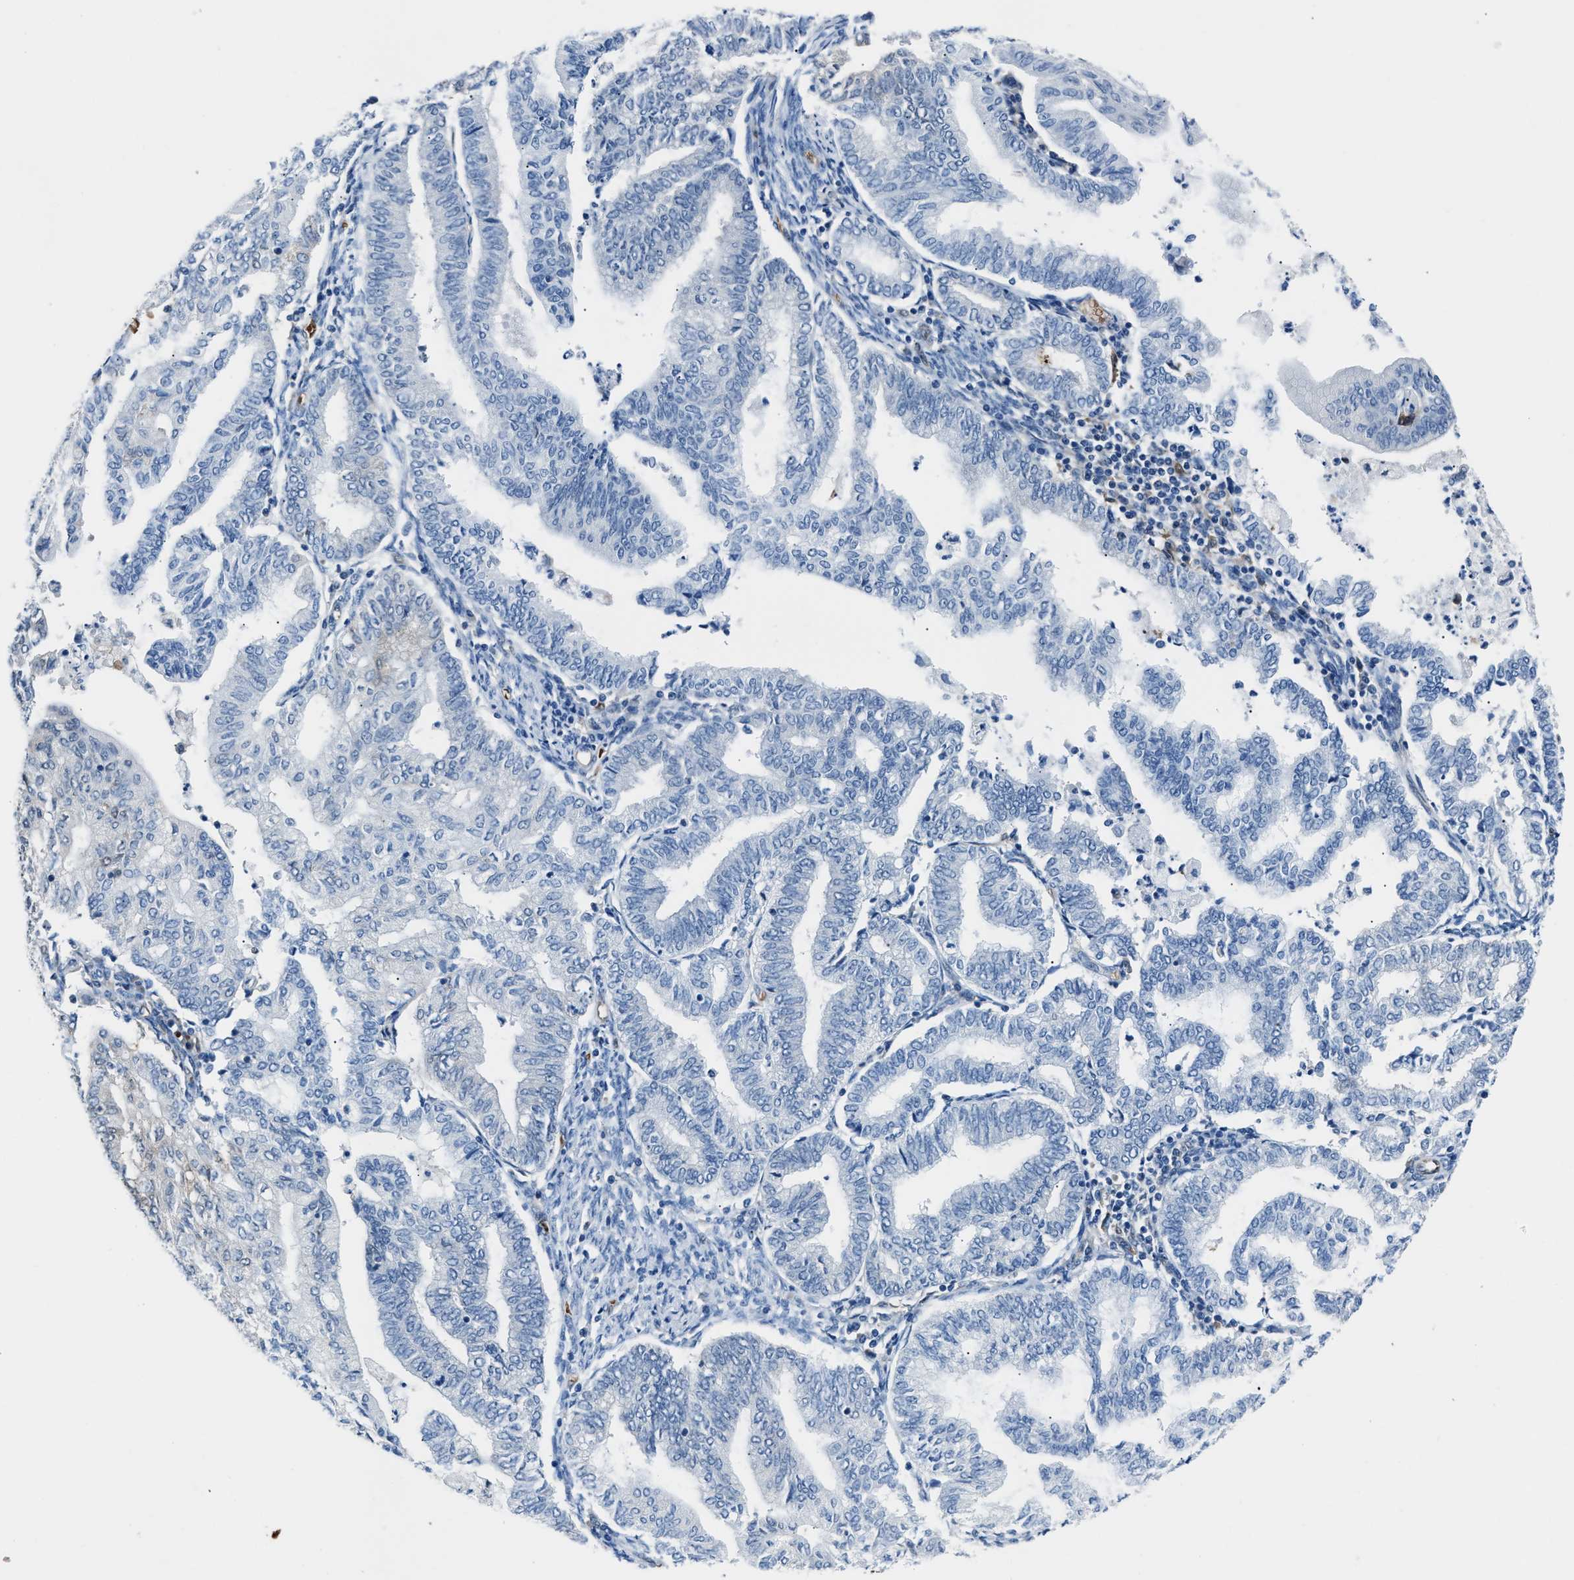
{"staining": {"intensity": "negative", "quantity": "none", "location": "none"}, "tissue": "endometrial cancer", "cell_type": "Tumor cells", "image_type": "cancer", "snomed": [{"axis": "morphology", "description": "Polyp, NOS"}, {"axis": "morphology", "description": "Adenocarcinoma, NOS"}, {"axis": "morphology", "description": "Adenoma, NOS"}, {"axis": "topography", "description": "Endometrium"}], "caption": "Immunohistochemical staining of human endometrial cancer (adenoma) reveals no significant positivity in tumor cells.", "gene": "PPA1", "patient": {"sex": "female", "age": 79}}